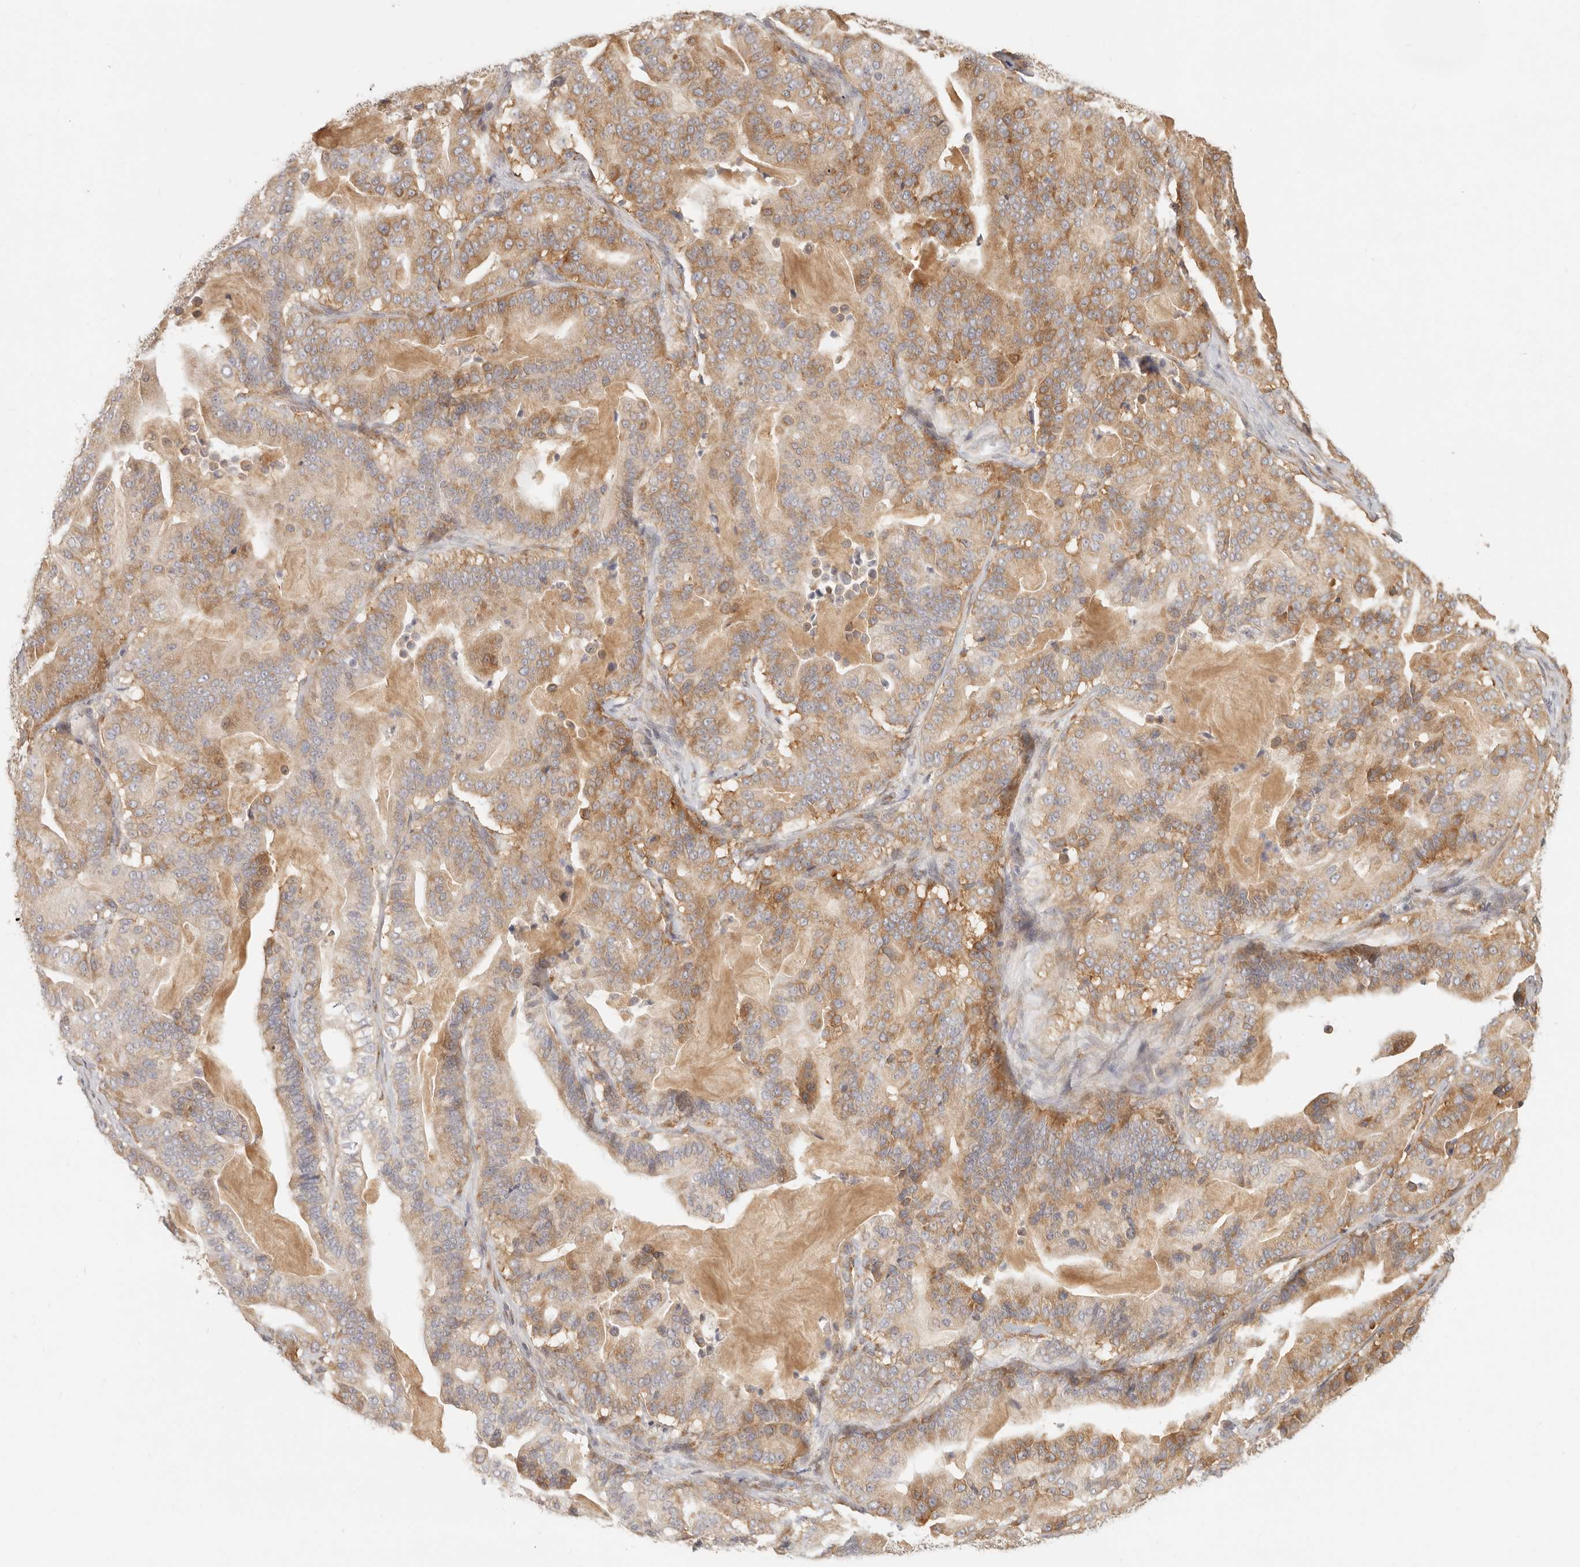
{"staining": {"intensity": "moderate", "quantity": ">75%", "location": "cytoplasmic/membranous"}, "tissue": "pancreatic cancer", "cell_type": "Tumor cells", "image_type": "cancer", "snomed": [{"axis": "morphology", "description": "Adenocarcinoma, NOS"}, {"axis": "topography", "description": "Pancreas"}], "caption": "This is an image of immunohistochemistry staining of adenocarcinoma (pancreatic), which shows moderate staining in the cytoplasmic/membranous of tumor cells.", "gene": "PABPC4", "patient": {"sex": "male", "age": 63}}